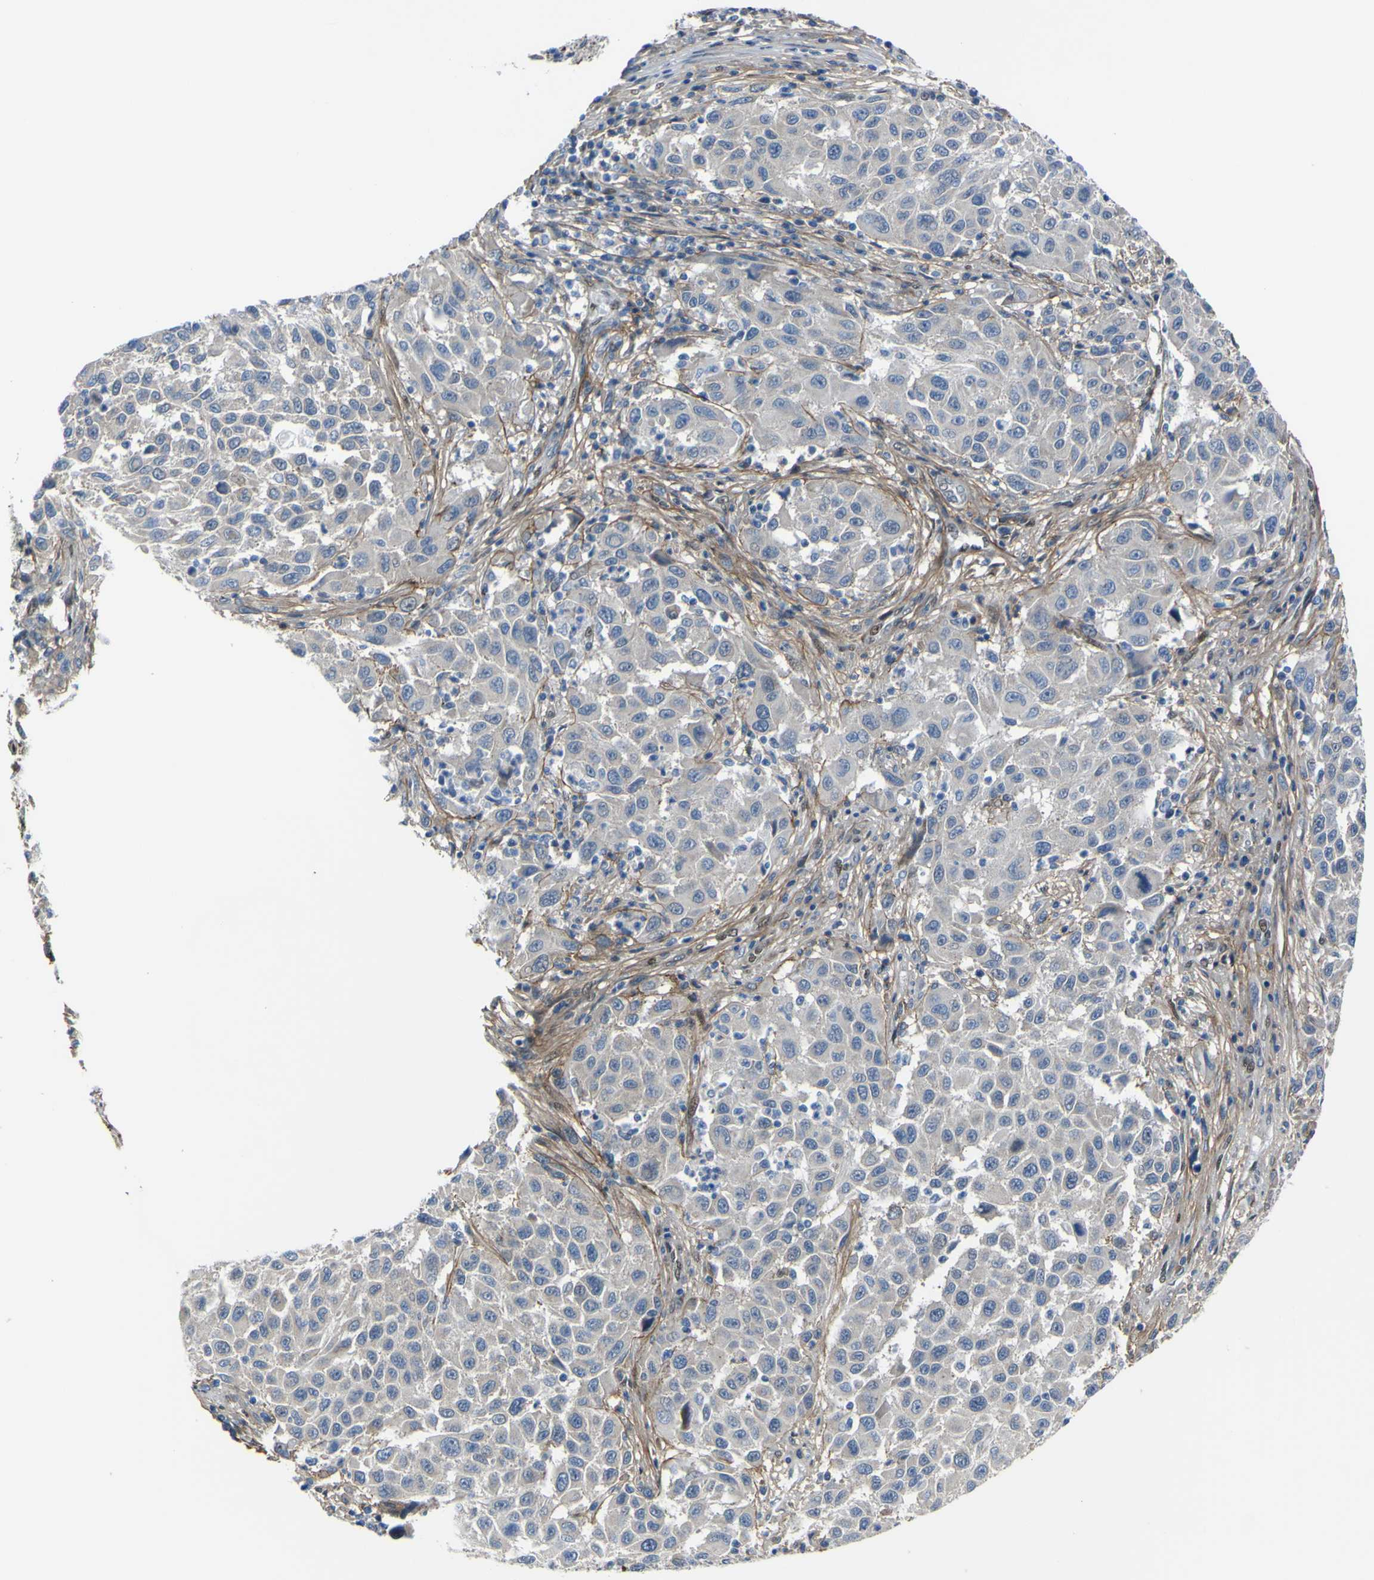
{"staining": {"intensity": "negative", "quantity": "none", "location": "none"}, "tissue": "melanoma", "cell_type": "Tumor cells", "image_type": "cancer", "snomed": [{"axis": "morphology", "description": "Malignant melanoma, Metastatic site"}, {"axis": "topography", "description": "Lymph node"}], "caption": "The histopathology image reveals no staining of tumor cells in malignant melanoma (metastatic site). (DAB (3,3'-diaminobenzidine) immunohistochemistry (IHC), high magnification).", "gene": "LRRN1", "patient": {"sex": "male", "age": 61}}